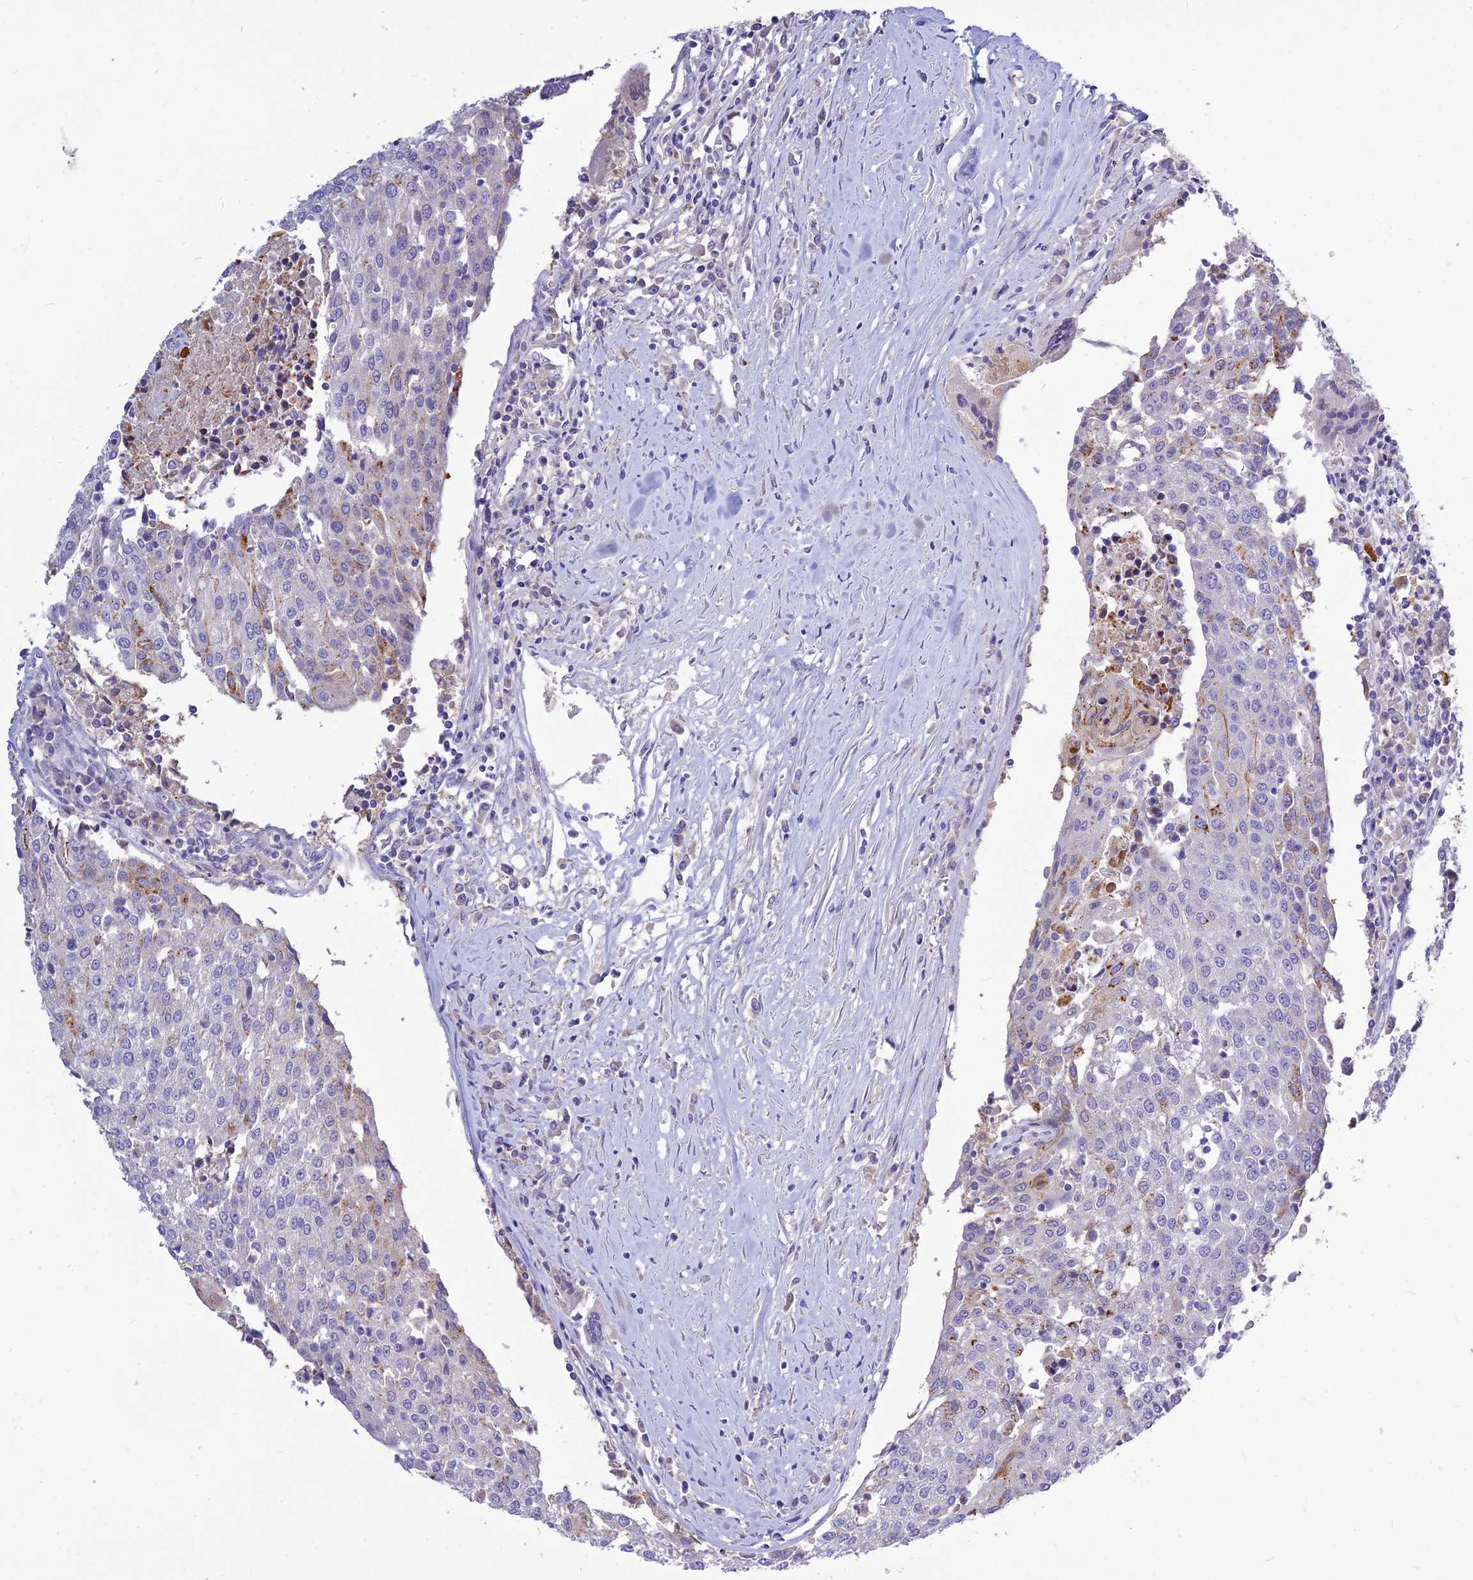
{"staining": {"intensity": "moderate", "quantity": "<25%", "location": "cytoplasmic/membranous"}, "tissue": "urothelial cancer", "cell_type": "Tumor cells", "image_type": "cancer", "snomed": [{"axis": "morphology", "description": "Urothelial carcinoma, High grade"}, {"axis": "topography", "description": "Urinary bladder"}], "caption": "High-grade urothelial carcinoma was stained to show a protein in brown. There is low levels of moderate cytoplasmic/membranous positivity in about <25% of tumor cells.", "gene": "CZIB", "patient": {"sex": "female", "age": 85}}